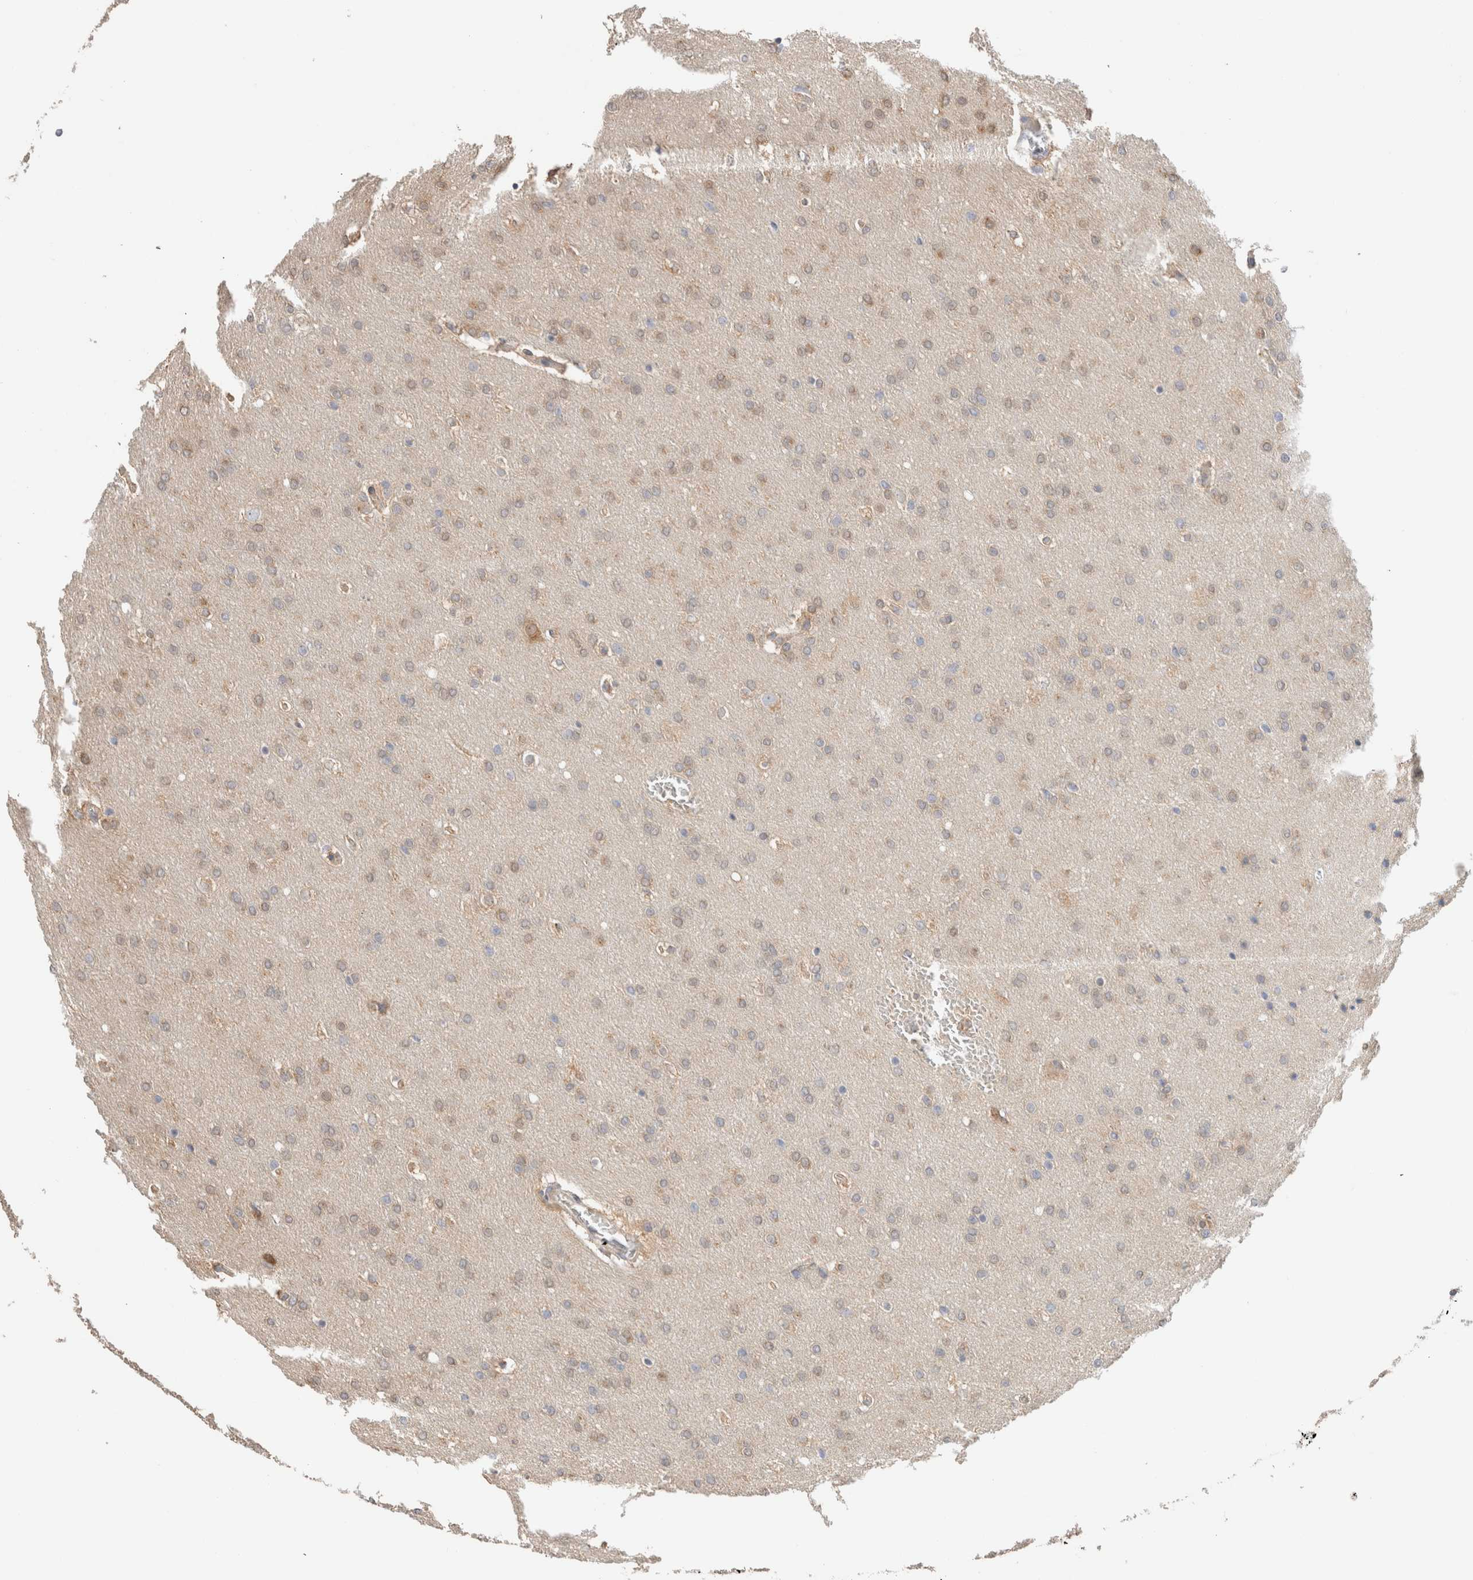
{"staining": {"intensity": "weak", "quantity": "25%-75%", "location": "cytoplasmic/membranous"}, "tissue": "glioma", "cell_type": "Tumor cells", "image_type": "cancer", "snomed": [{"axis": "morphology", "description": "Glioma, malignant, Low grade"}, {"axis": "topography", "description": "Brain"}], "caption": "Human low-grade glioma (malignant) stained with a brown dye reveals weak cytoplasmic/membranous positive expression in about 25%-75% of tumor cells.", "gene": "CA13", "patient": {"sex": "female", "age": 37}}